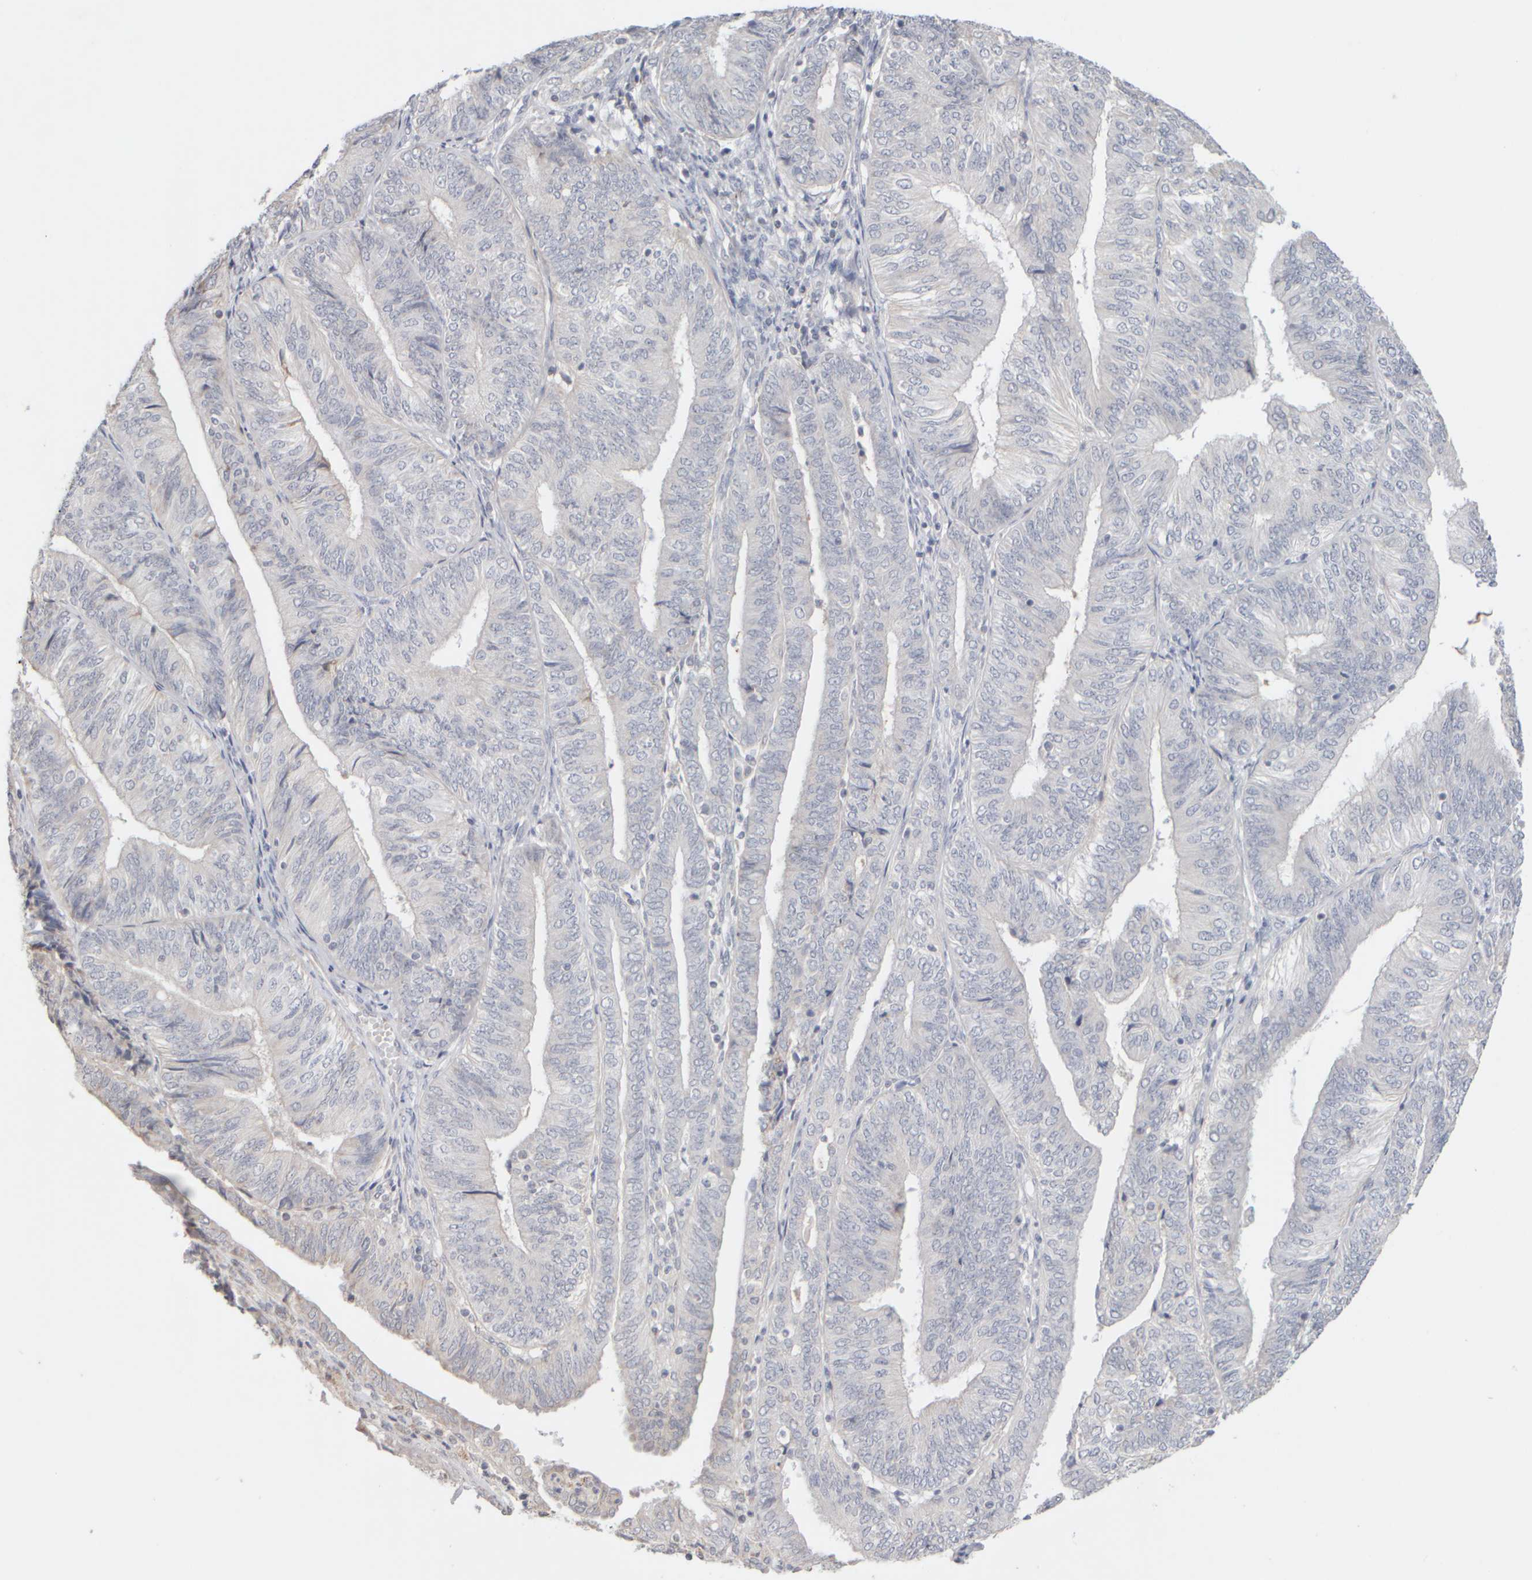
{"staining": {"intensity": "negative", "quantity": "none", "location": "none"}, "tissue": "endometrial cancer", "cell_type": "Tumor cells", "image_type": "cancer", "snomed": [{"axis": "morphology", "description": "Adenocarcinoma, NOS"}, {"axis": "topography", "description": "Endometrium"}], "caption": "Immunohistochemical staining of adenocarcinoma (endometrial) shows no significant positivity in tumor cells.", "gene": "ZNF112", "patient": {"sex": "female", "age": 58}}